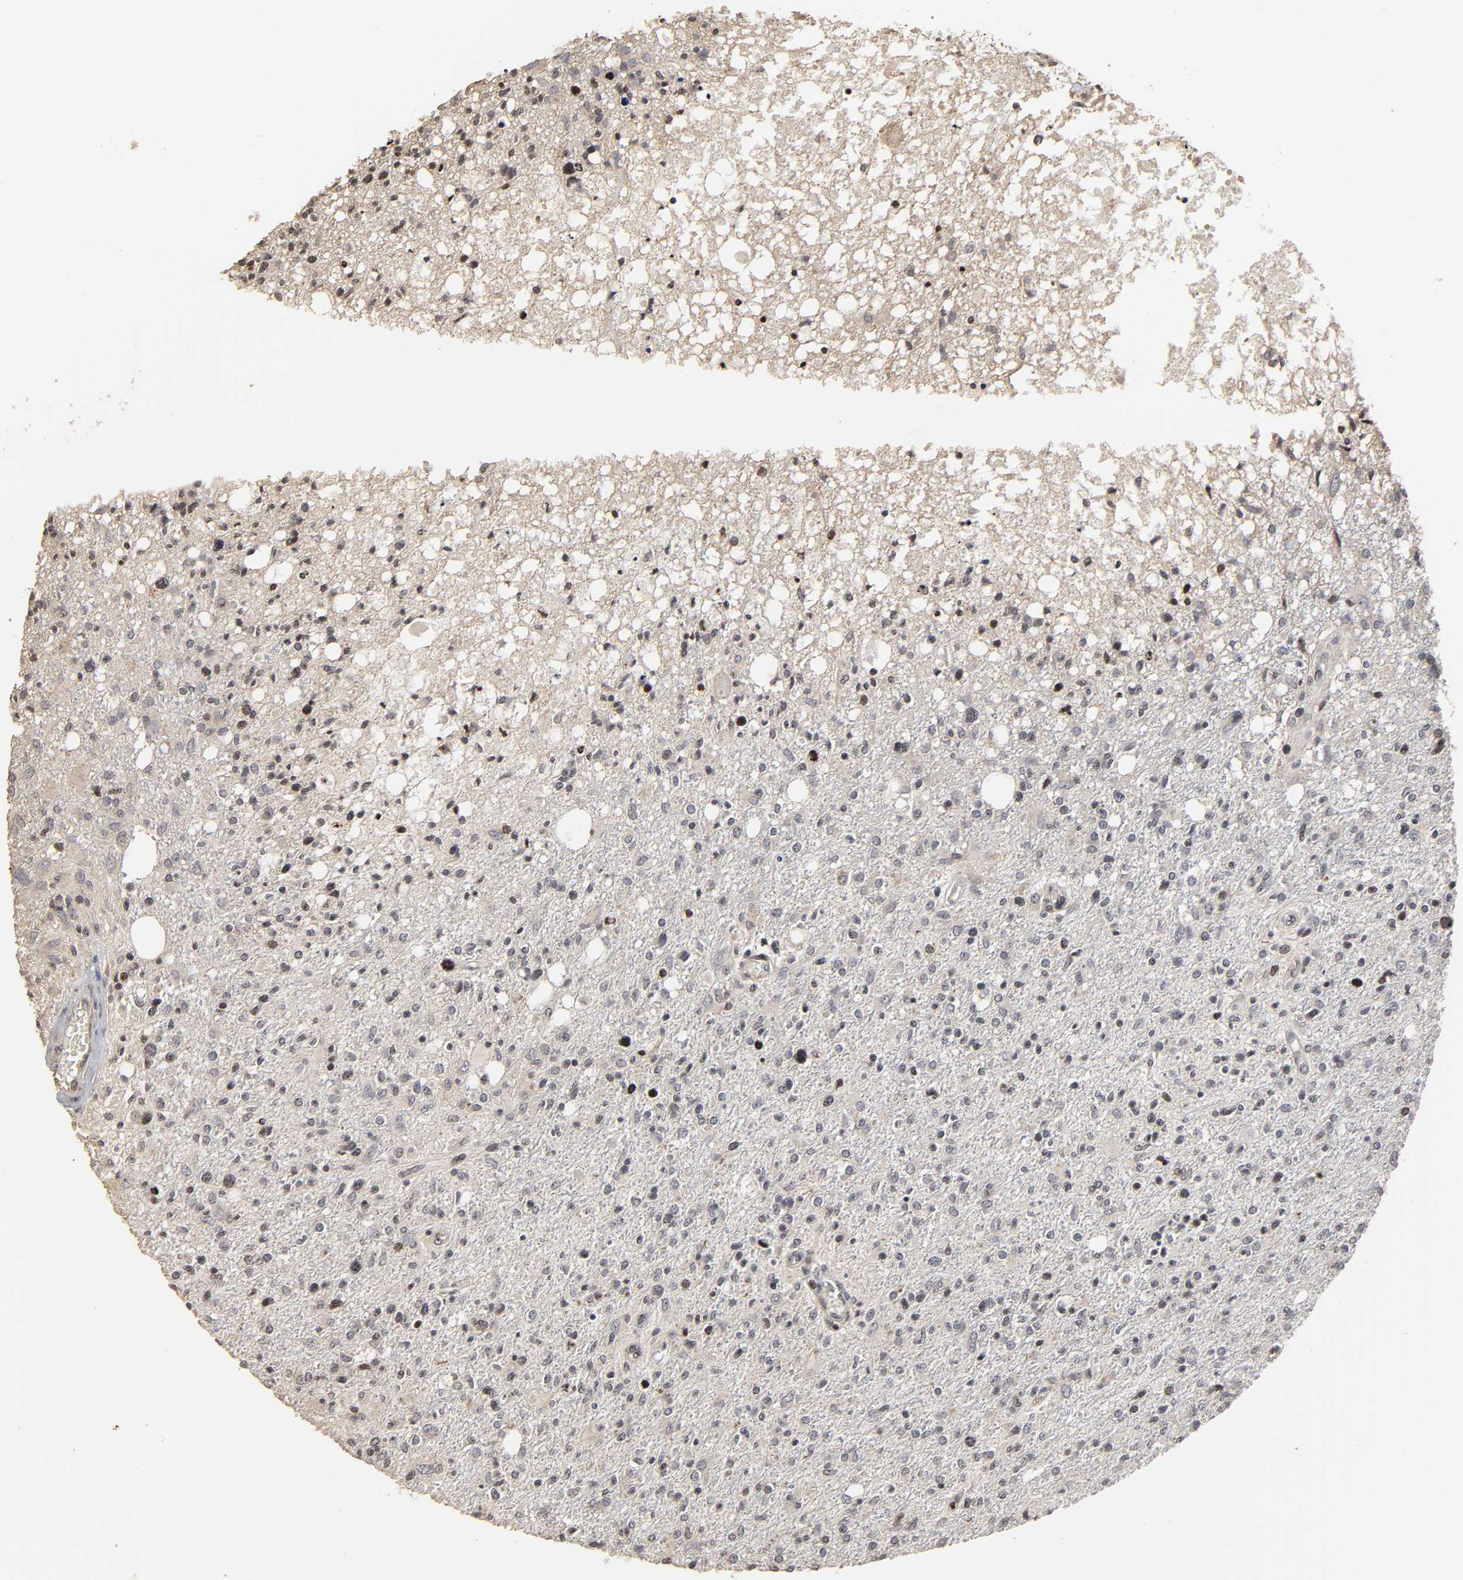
{"staining": {"intensity": "weak", "quantity": "<25%", "location": "cytoplasmic/membranous,nuclear"}, "tissue": "glioma", "cell_type": "Tumor cells", "image_type": "cancer", "snomed": [{"axis": "morphology", "description": "Glioma, malignant, High grade"}, {"axis": "topography", "description": "Cerebral cortex"}], "caption": "IHC photomicrograph of neoplastic tissue: human glioma stained with DAB (3,3'-diaminobenzidine) exhibits no significant protein staining in tumor cells.", "gene": "ZNF473", "patient": {"sex": "male", "age": 76}}